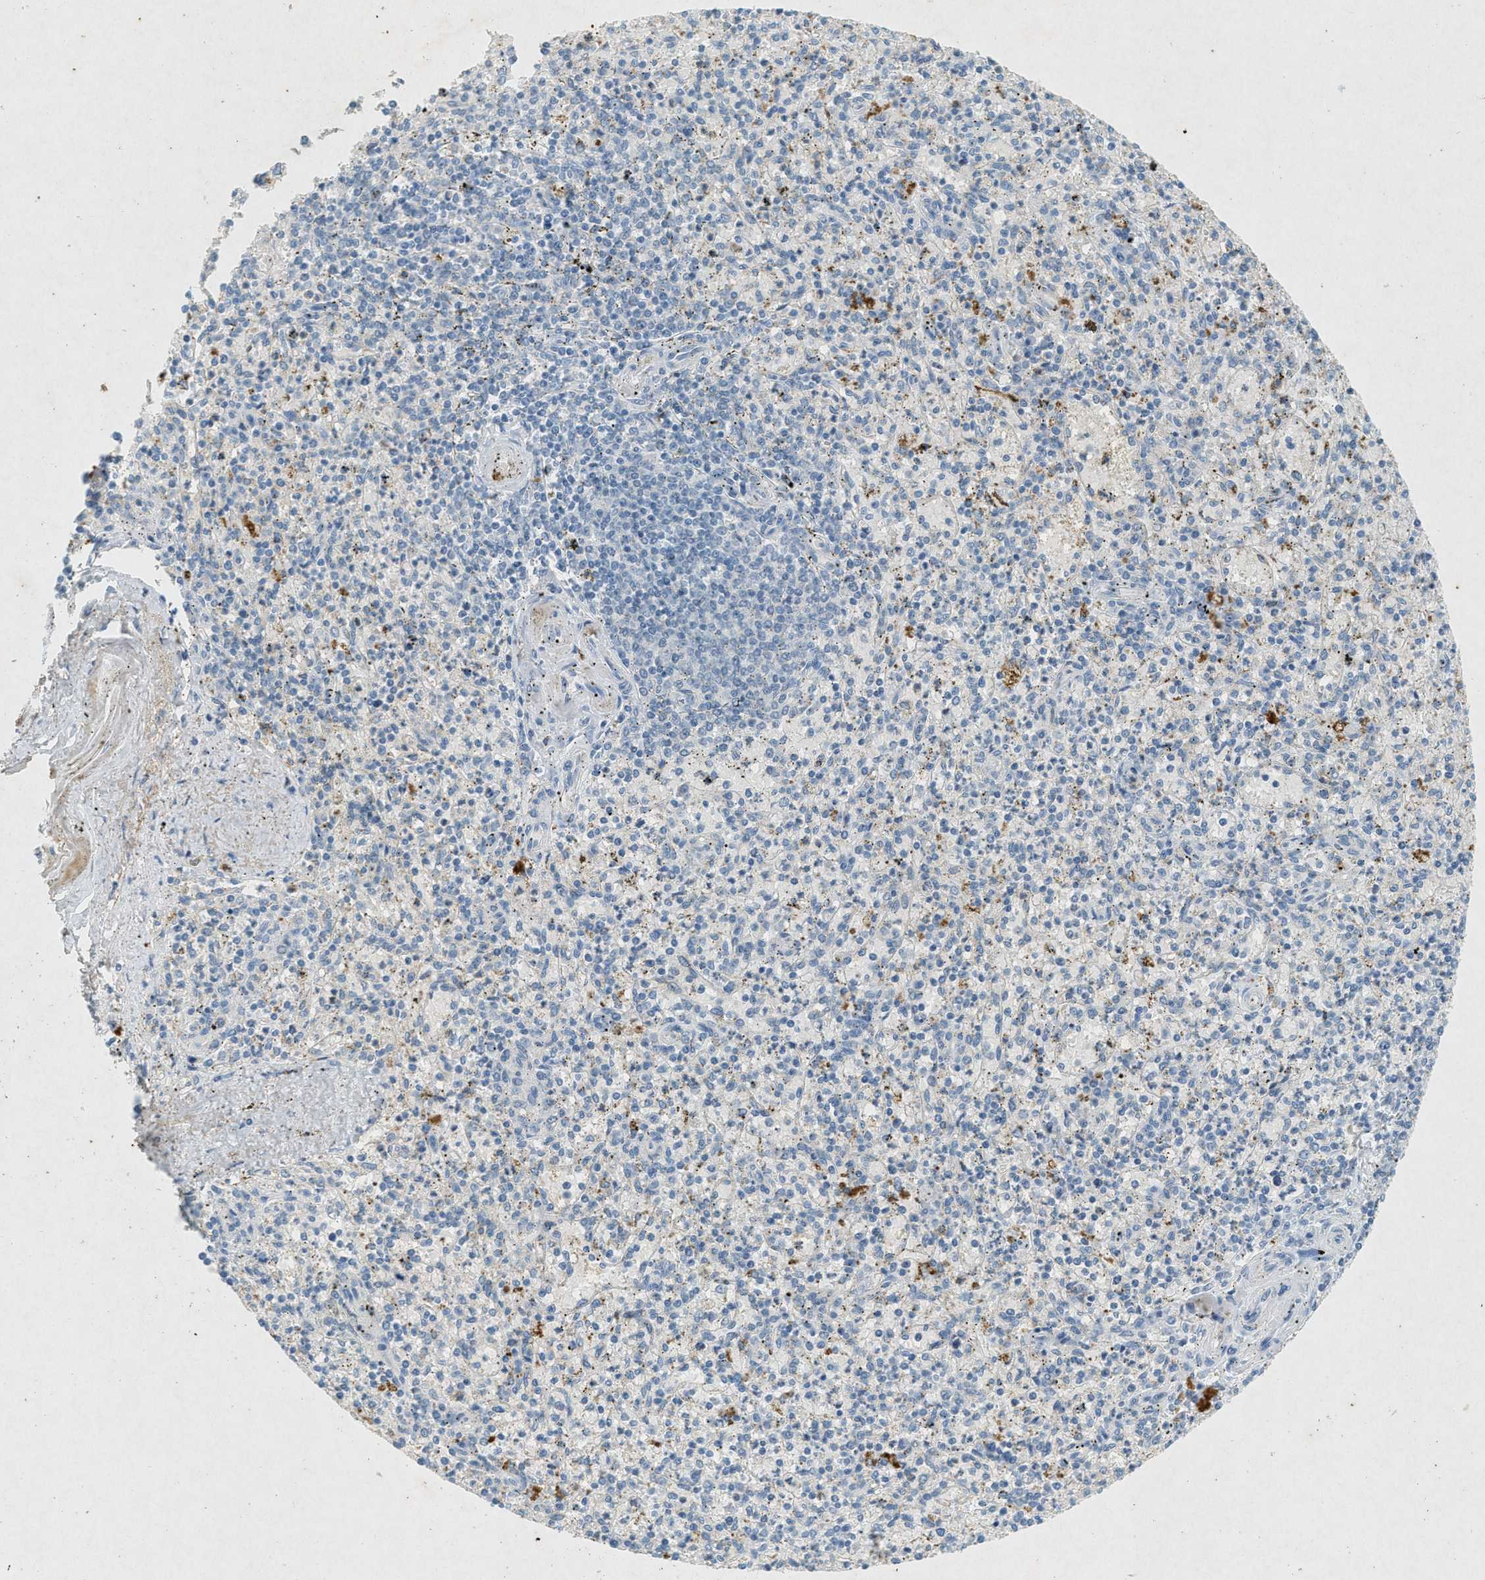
{"staining": {"intensity": "weak", "quantity": "25%-75%", "location": "cytoplasmic/membranous"}, "tissue": "spleen", "cell_type": "Cells in red pulp", "image_type": "normal", "snomed": [{"axis": "morphology", "description": "Normal tissue, NOS"}, {"axis": "topography", "description": "Spleen"}], "caption": "Immunohistochemistry (DAB) staining of benign spleen demonstrates weak cytoplasmic/membranous protein expression in approximately 25%-75% of cells in red pulp. (DAB IHC, brown staining for protein, blue staining for nuclei).", "gene": "F2", "patient": {"sex": "male", "age": 72}}